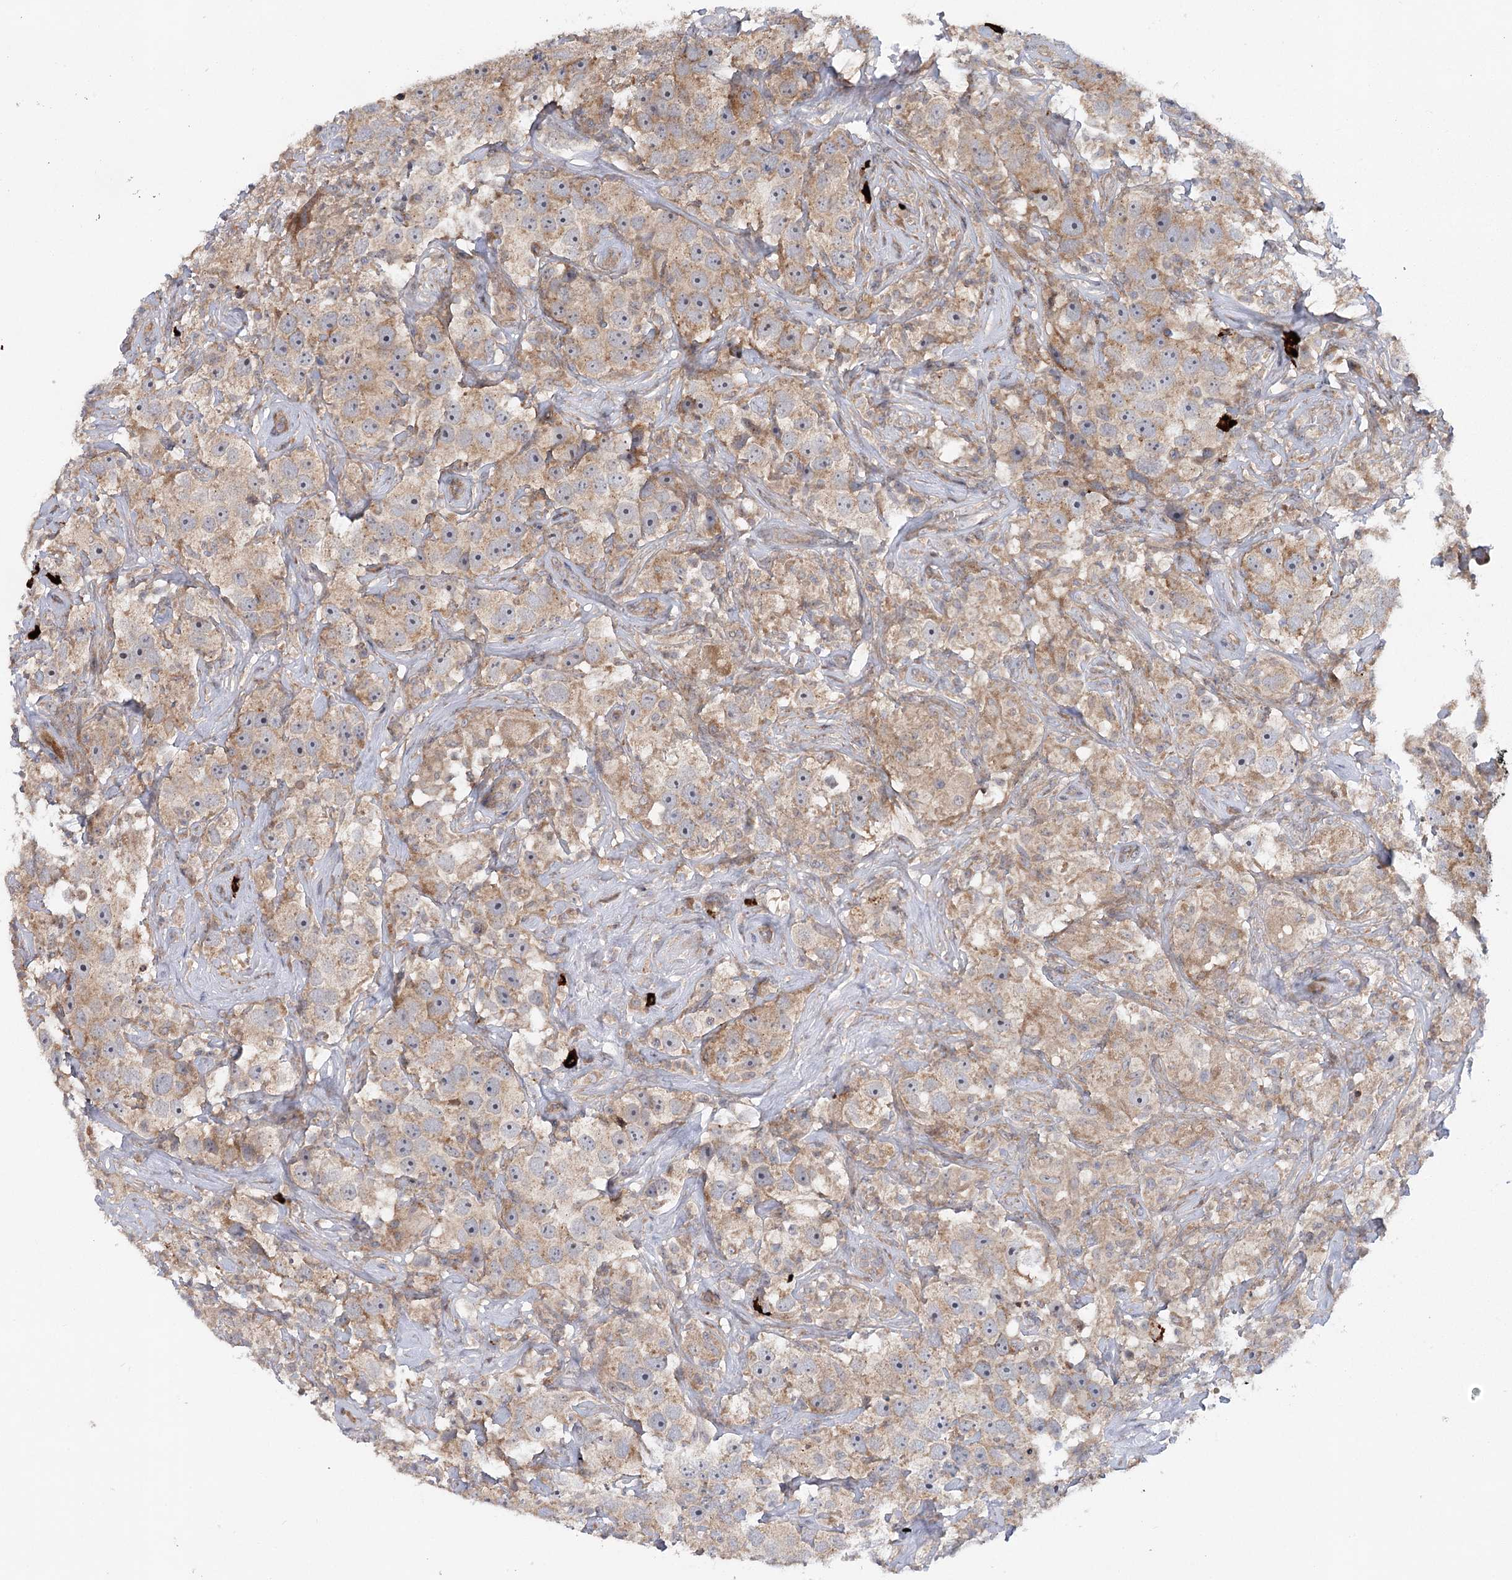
{"staining": {"intensity": "weak", "quantity": ">75%", "location": "cytoplasmic/membranous"}, "tissue": "testis cancer", "cell_type": "Tumor cells", "image_type": "cancer", "snomed": [{"axis": "morphology", "description": "Seminoma, NOS"}, {"axis": "topography", "description": "Testis"}], "caption": "Seminoma (testis) stained for a protein (brown) exhibits weak cytoplasmic/membranous positive expression in about >75% of tumor cells.", "gene": "MAP3K13", "patient": {"sex": "male", "age": 49}}